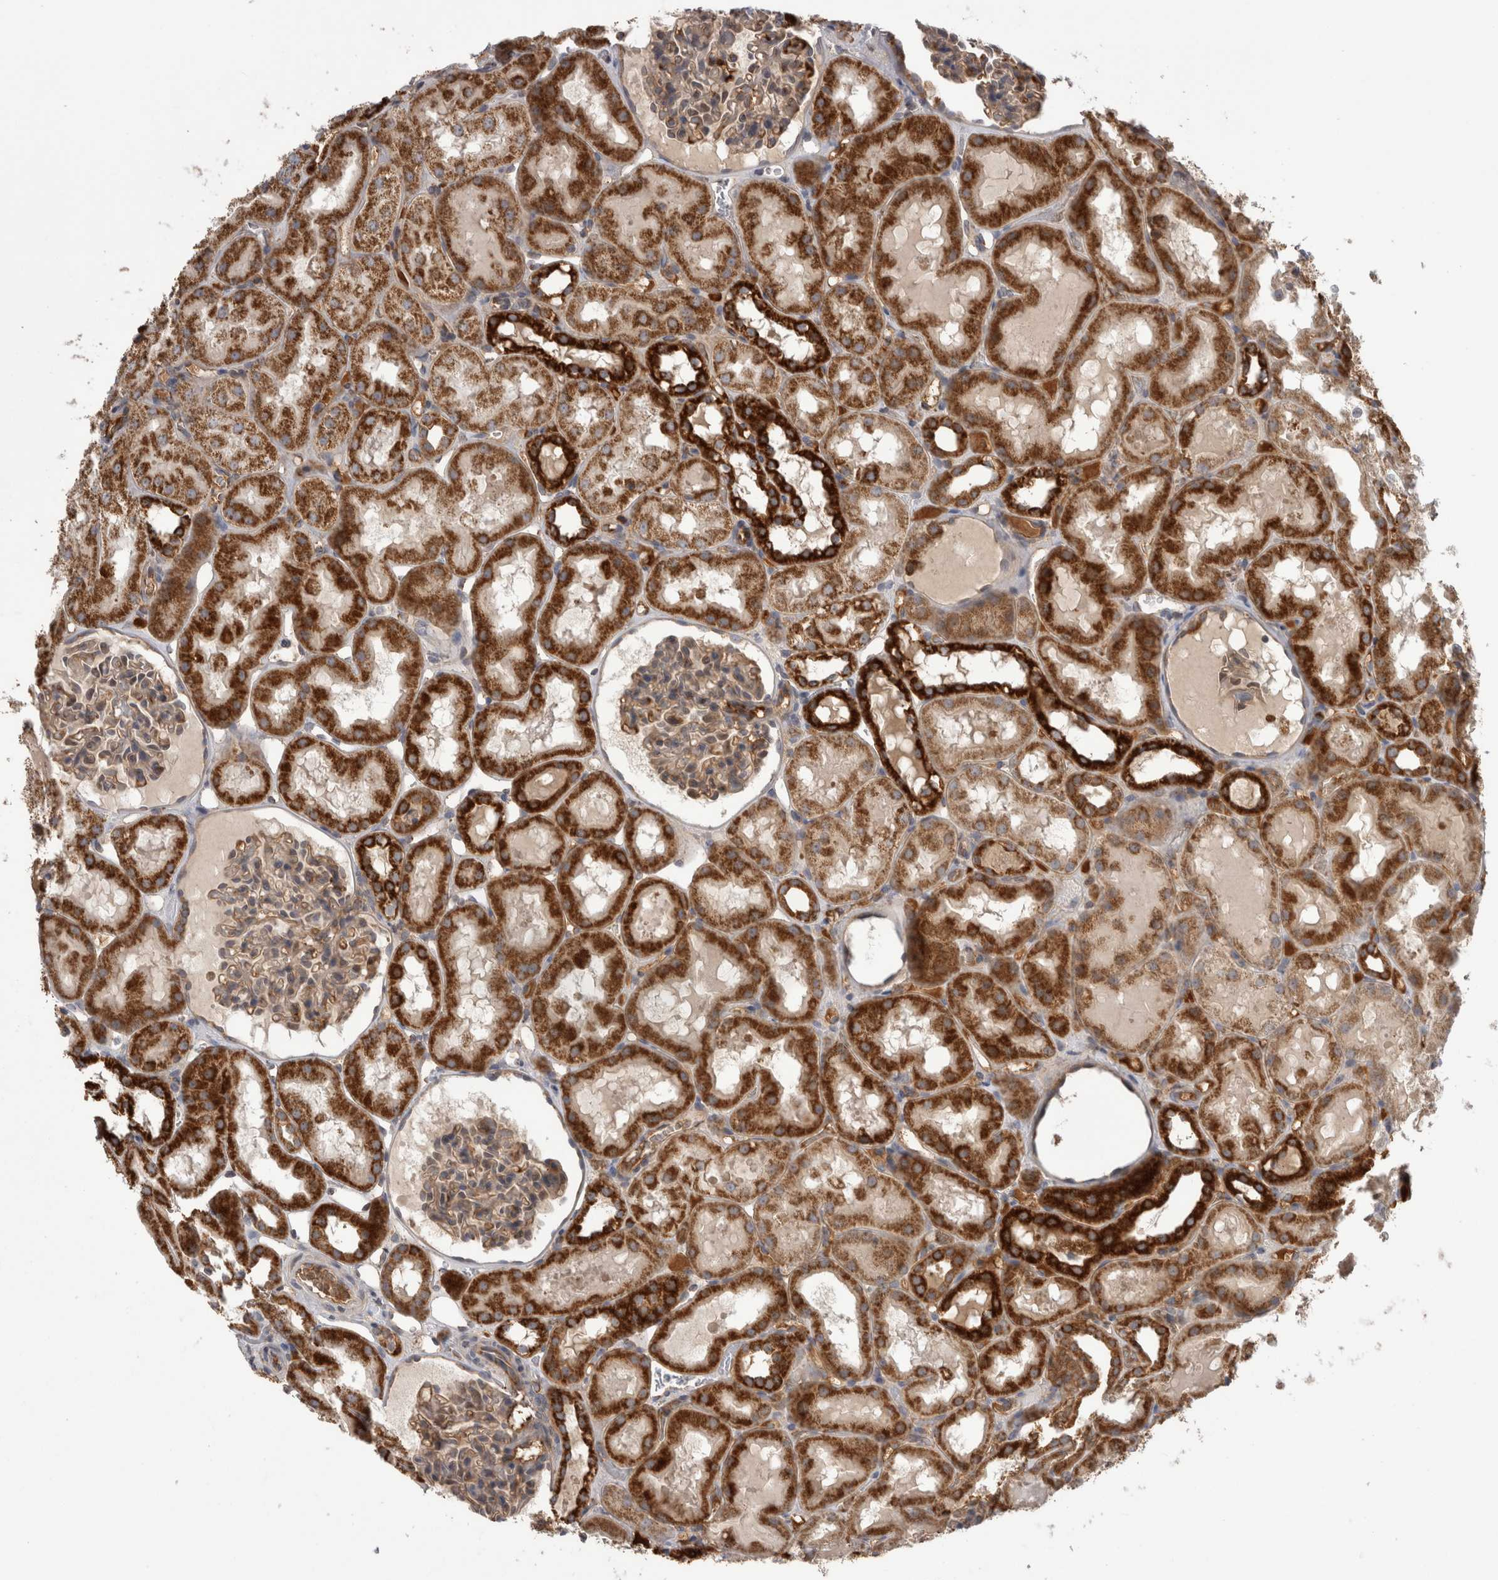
{"staining": {"intensity": "moderate", "quantity": ">75%", "location": "cytoplasmic/membranous"}, "tissue": "kidney", "cell_type": "Cells in glomeruli", "image_type": "normal", "snomed": [{"axis": "morphology", "description": "Normal tissue, NOS"}, {"axis": "topography", "description": "Kidney"}, {"axis": "topography", "description": "Urinary bladder"}], "caption": "Immunohistochemistry of normal kidney shows medium levels of moderate cytoplasmic/membranous positivity in approximately >75% of cells in glomeruli.", "gene": "DARS2", "patient": {"sex": "male", "age": 16}}